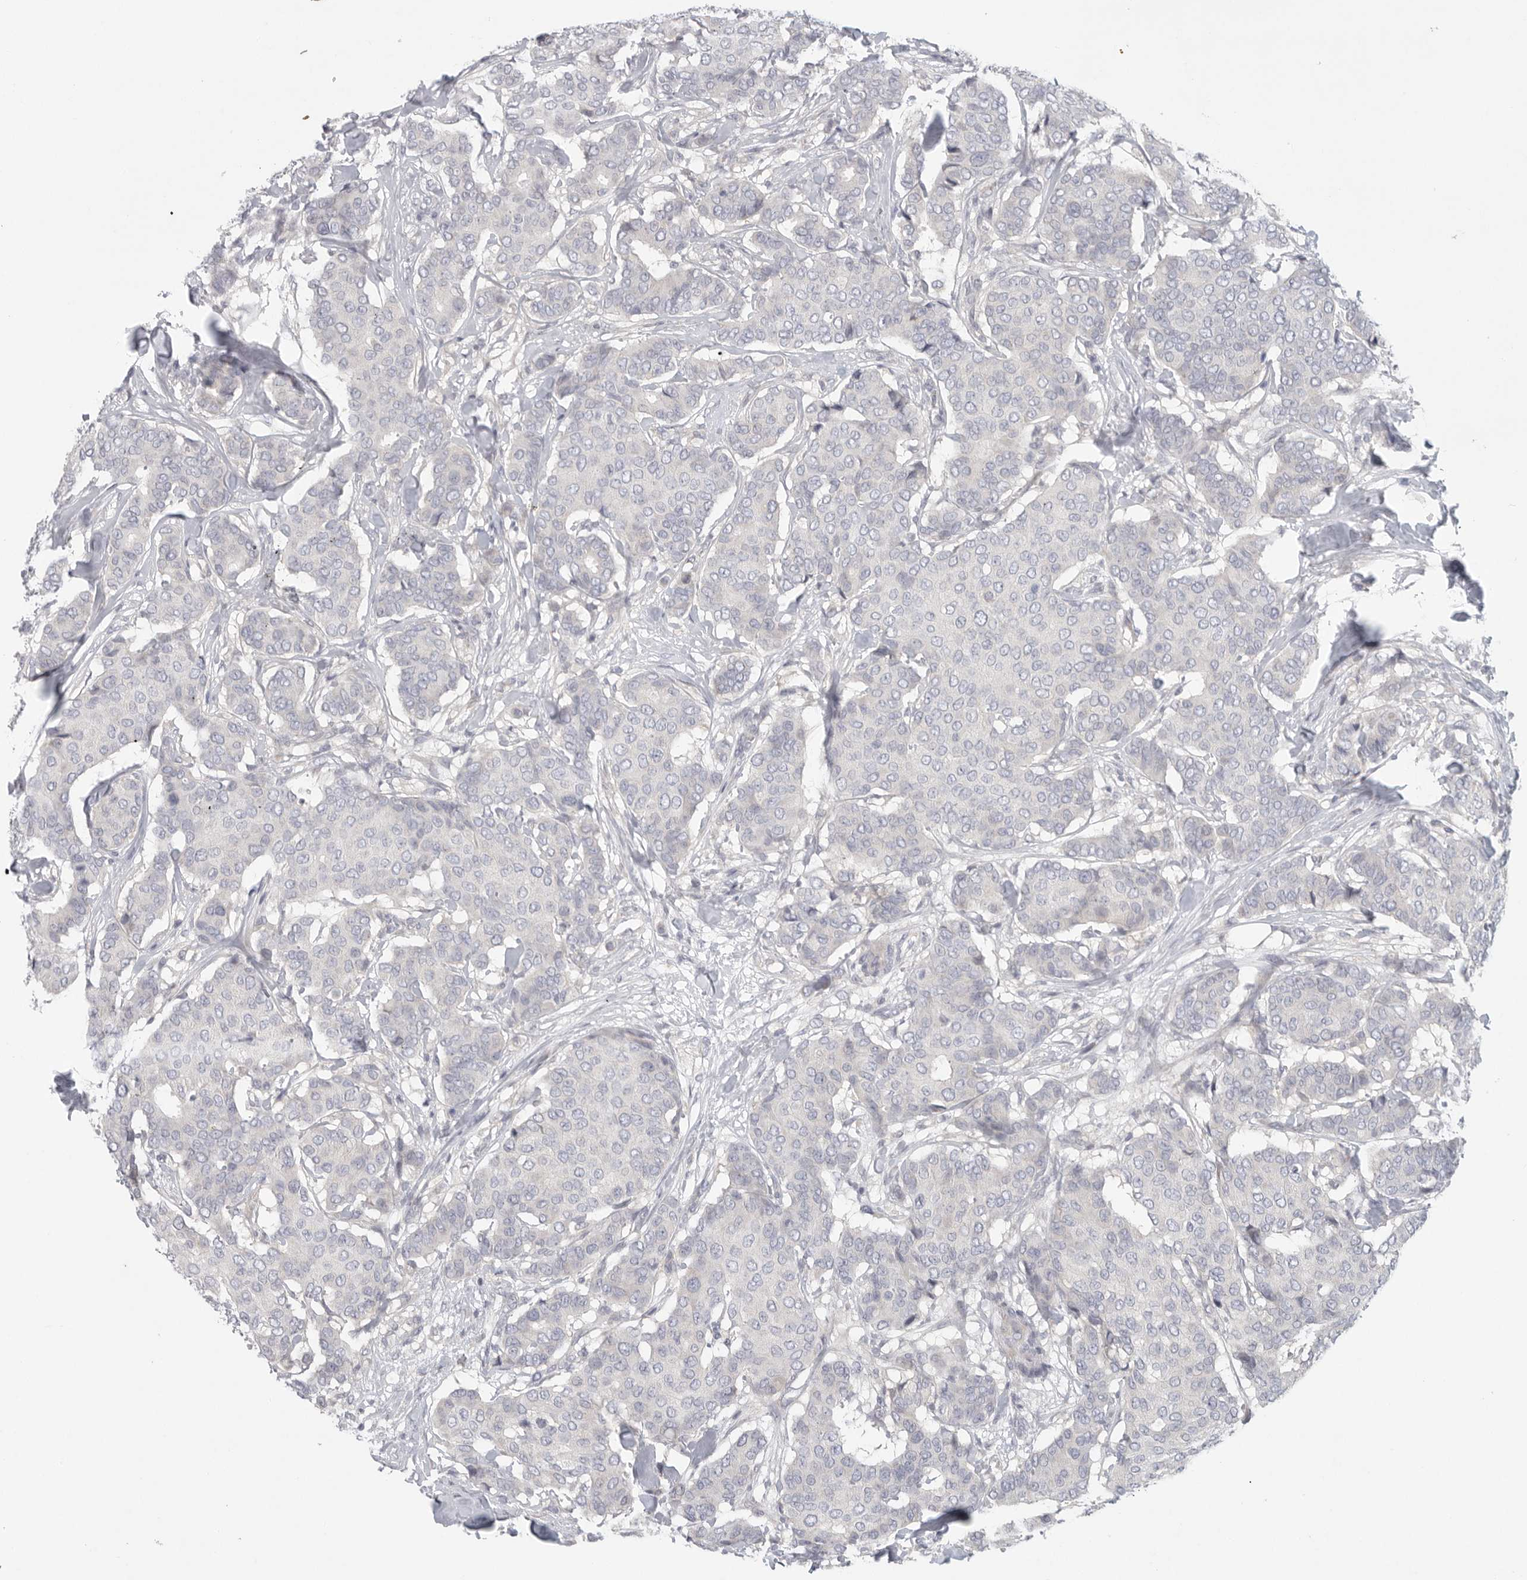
{"staining": {"intensity": "negative", "quantity": "none", "location": "none"}, "tissue": "breast cancer", "cell_type": "Tumor cells", "image_type": "cancer", "snomed": [{"axis": "morphology", "description": "Duct carcinoma"}, {"axis": "topography", "description": "Breast"}], "caption": "This micrograph is of breast cancer stained with immunohistochemistry to label a protein in brown with the nuclei are counter-stained blue. There is no expression in tumor cells. (Stains: DAB IHC with hematoxylin counter stain, Microscopy: brightfield microscopy at high magnification).", "gene": "TMEM69", "patient": {"sex": "female", "age": 75}}